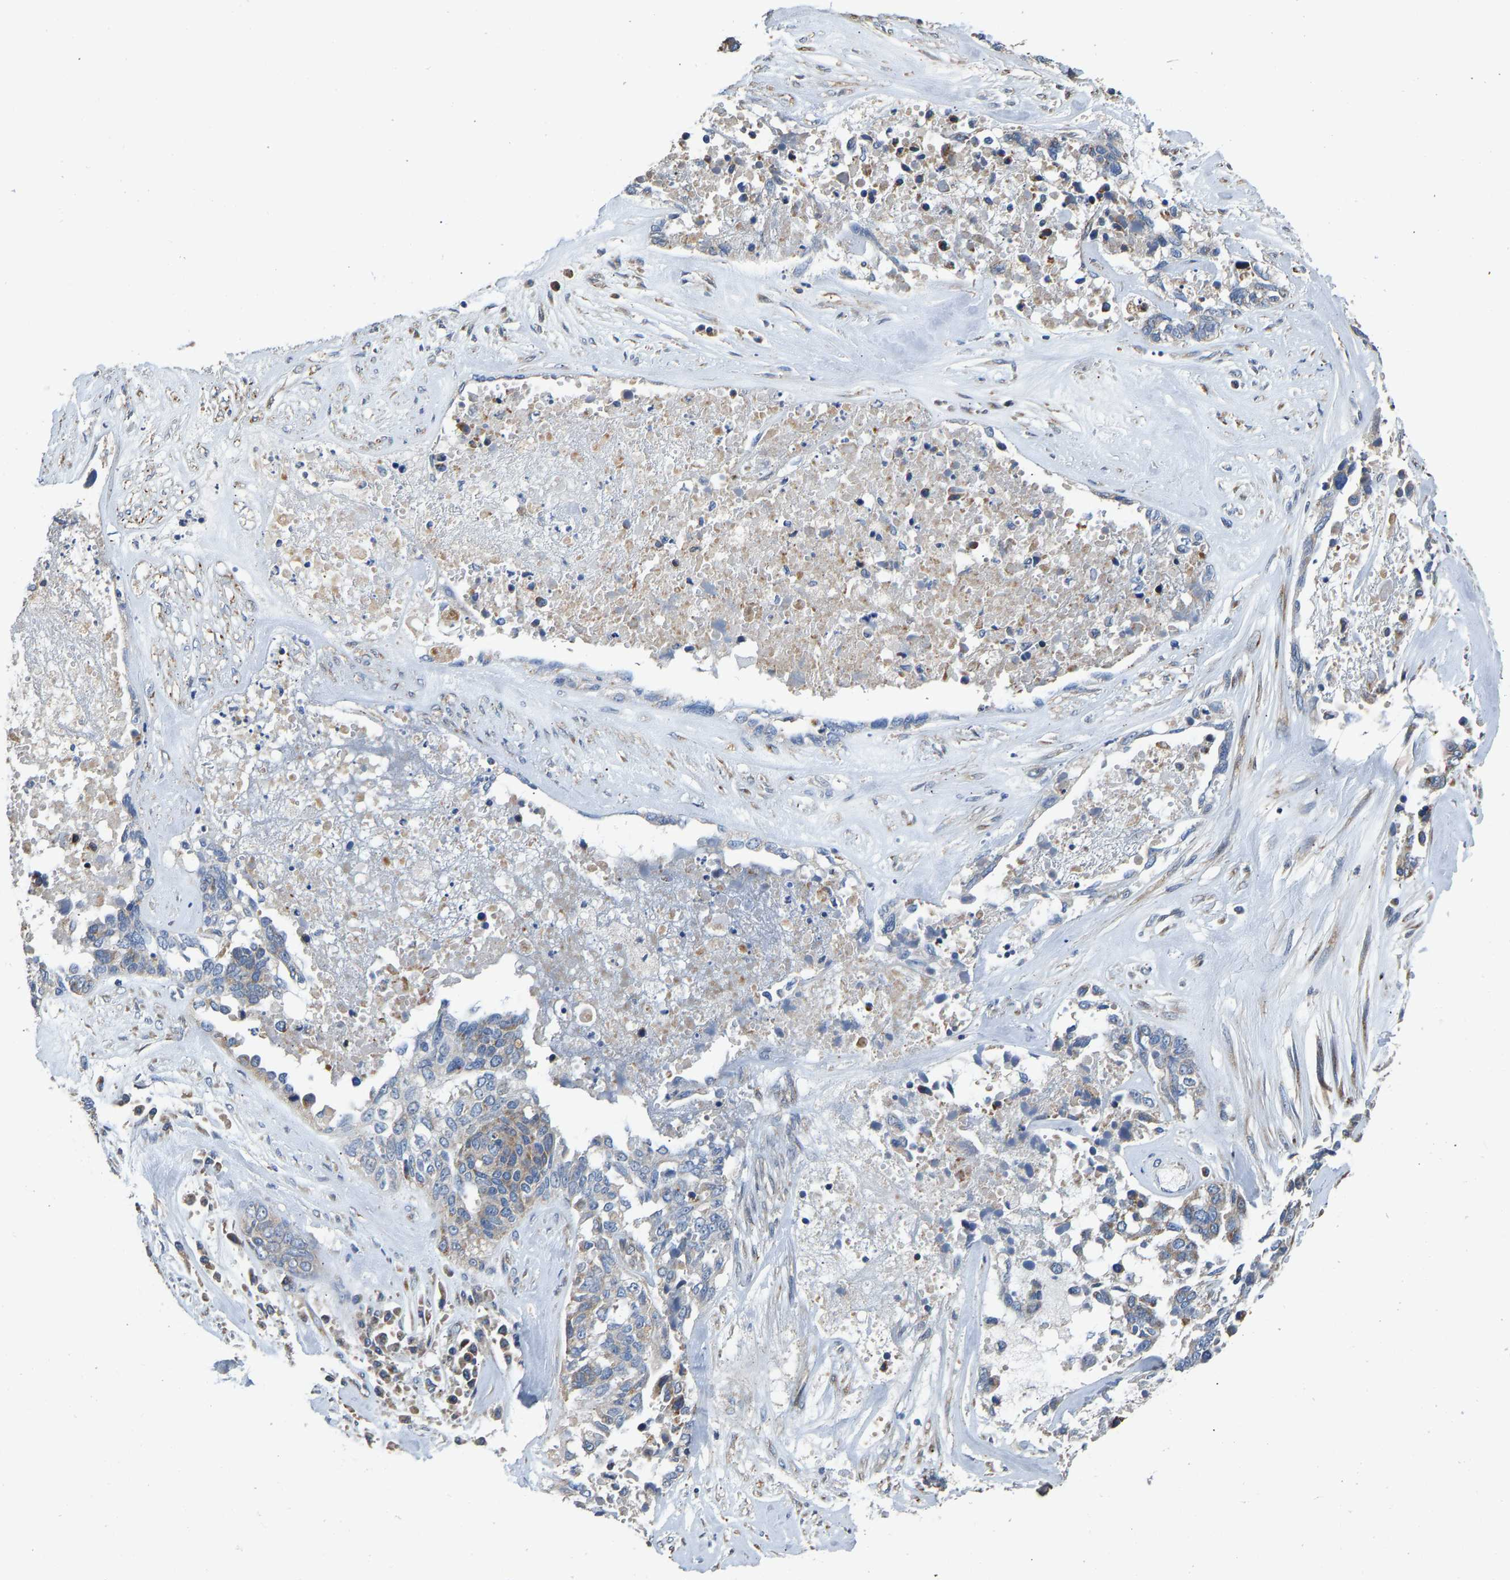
{"staining": {"intensity": "weak", "quantity": "<25%", "location": "cytoplasmic/membranous"}, "tissue": "ovarian cancer", "cell_type": "Tumor cells", "image_type": "cancer", "snomed": [{"axis": "morphology", "description": "Cystadenocarcinoma, serous, NOS"}, {"axis": "topography", "description": "Ovary"}], "caption": "High power microscopy image of an immunohistochemistry (IHC) photomicrograph of ovarian cancer, revealing no significant expression in tumor cells. The staining is performed using DAB brown chromogen with nuclei counter-stained in using hematoxylin.", "gene": "TMEM150A", "patient": {"sex": "female", "age": 44}}